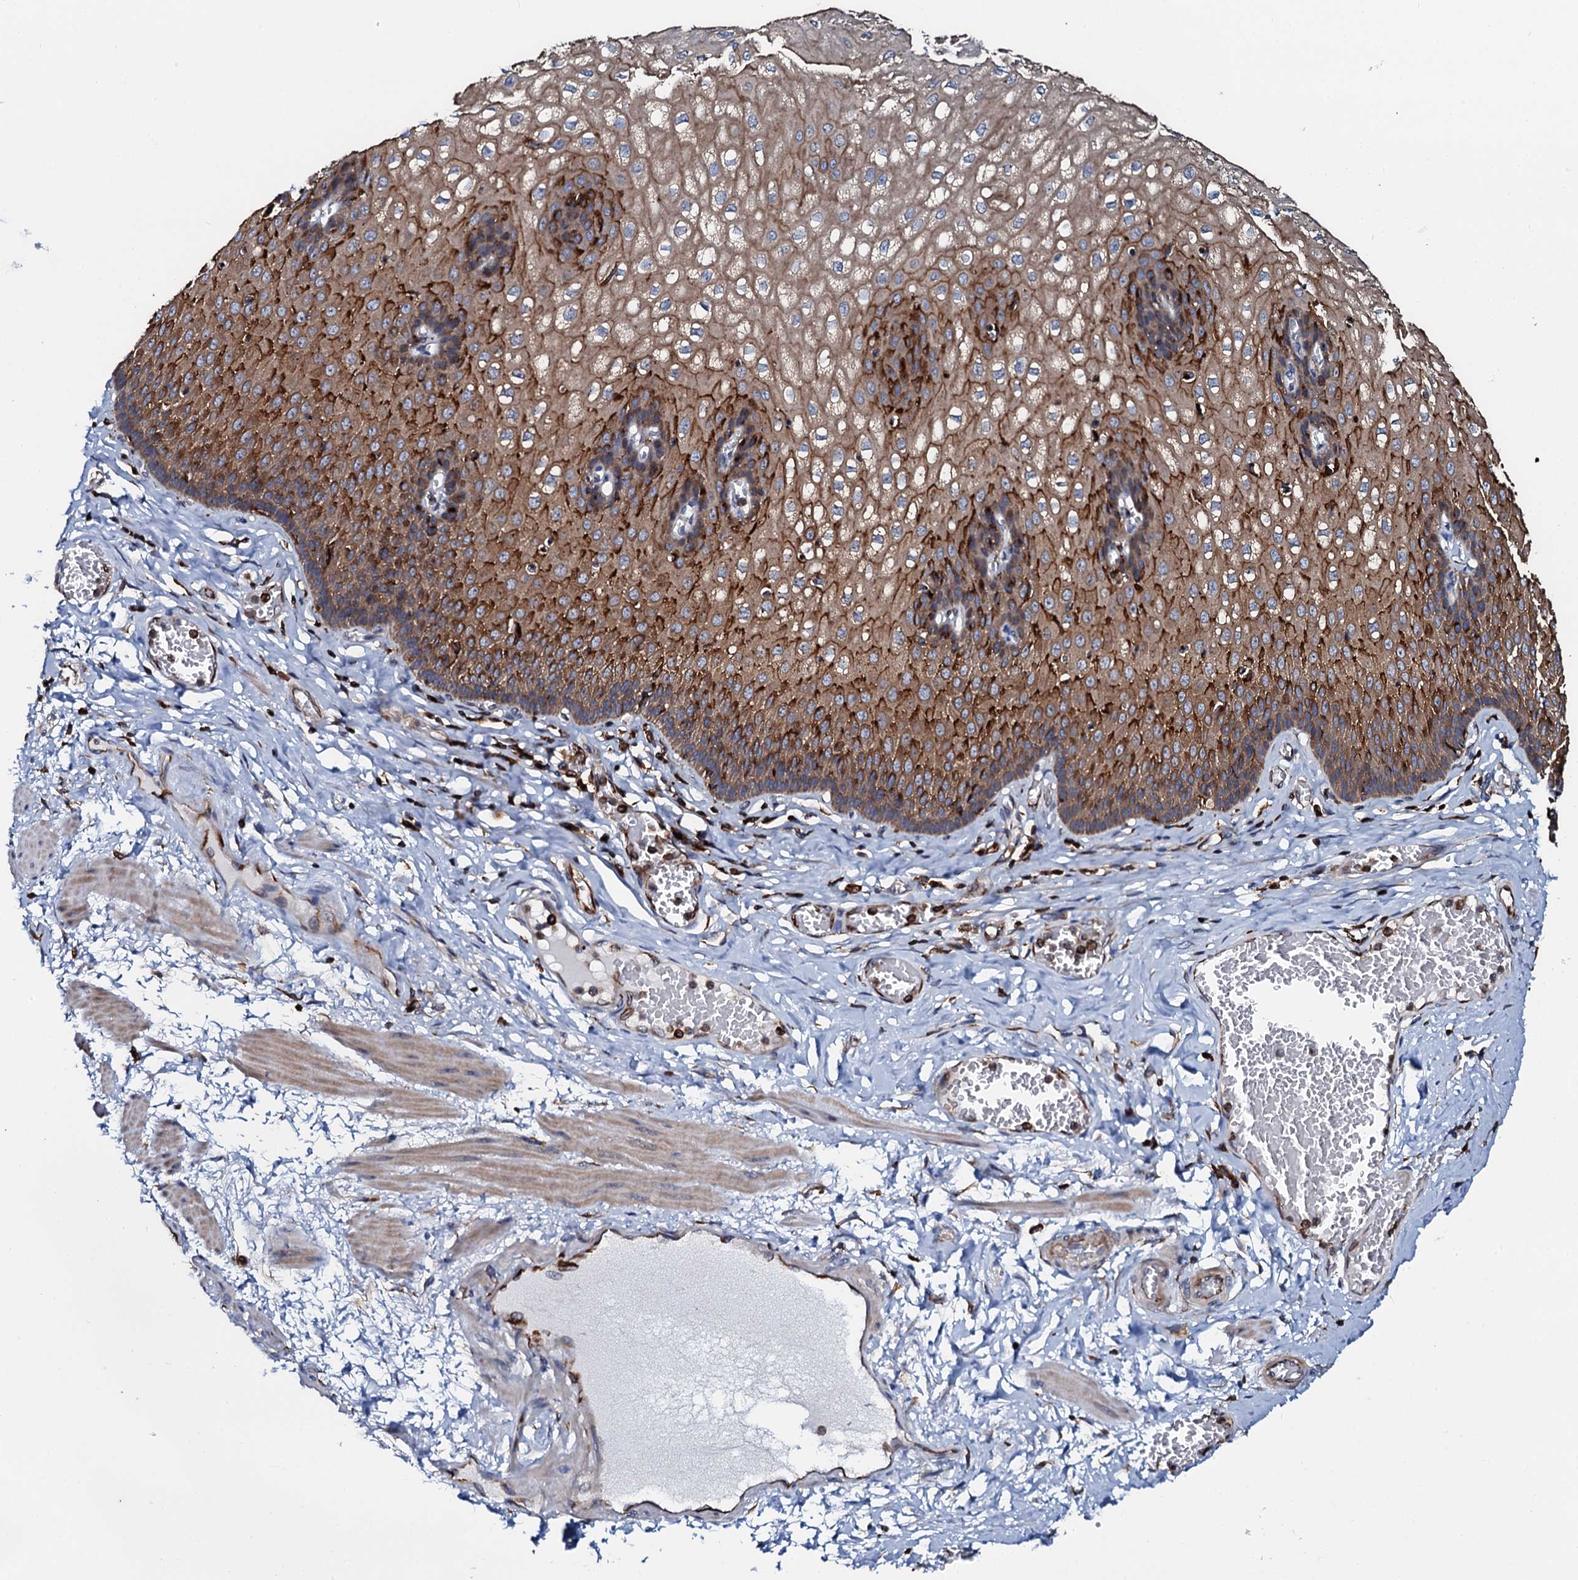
{"staining": {"intensity": "strong", "quantity": ">75%", "location": "cytoplasmic/membranous"}, "tissue": "esophagus", "cell_type": "Squamous epithelial cells", "image_type": "normal", "snomed": [{"axis": "morphology", "description": "Normal tissue, NOS"}, {"axis": "topography", "description": "Esophagus"}], "caption": "IHC of normal human esophagus displays high levels of strong cytoplasmic/membranous staining in about >75% of squamous epithelial cells. (DAB (3,3'-diaminobenzidine) = brown stain, brightfield microscopy at high magnification).", "gene": "VAMP8", "patient": {"sex": "male", "age": 60}}